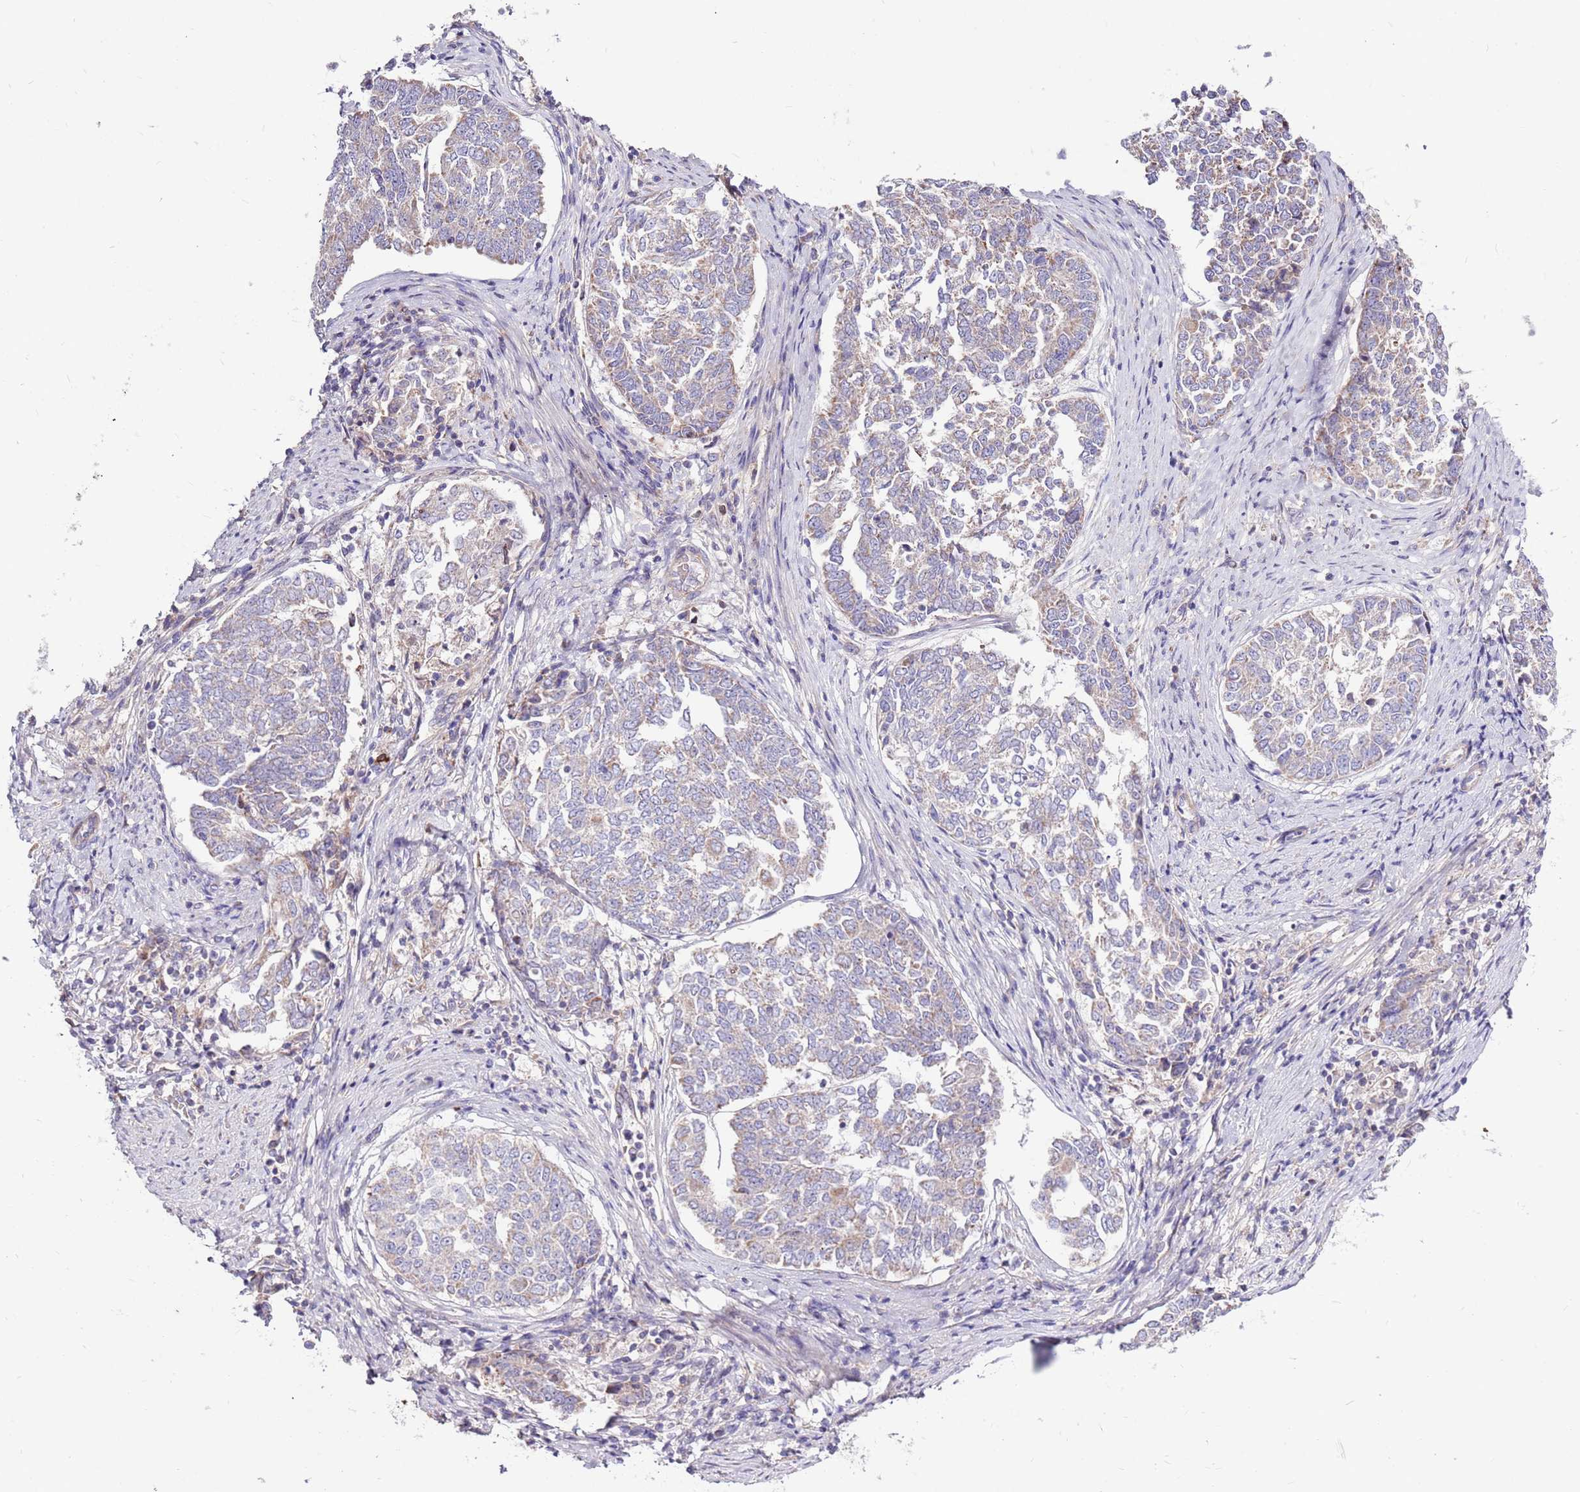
{"staining": {"intensity": "weak", "quantity": "25%-75%", "location": "cytoplasmic/membranous"}, "tissue": "endometrial cancer", "cell_type": "Tumor cells", "image_type": "cancer", "snomed": [{"axis": "morphology", "description": "Adenocarcinoma, NOS"}, {"axis": "topography", "description": "Endometrium"}], "caption": "Protein expression by immunohistochemistry demonstrates weak cytoplasmic/membranous staining in approximately 25%-75% of tumor cells in endometrial cancer.", "gene": "SMG1", "patient": {"sex": "female", "age": 80}}